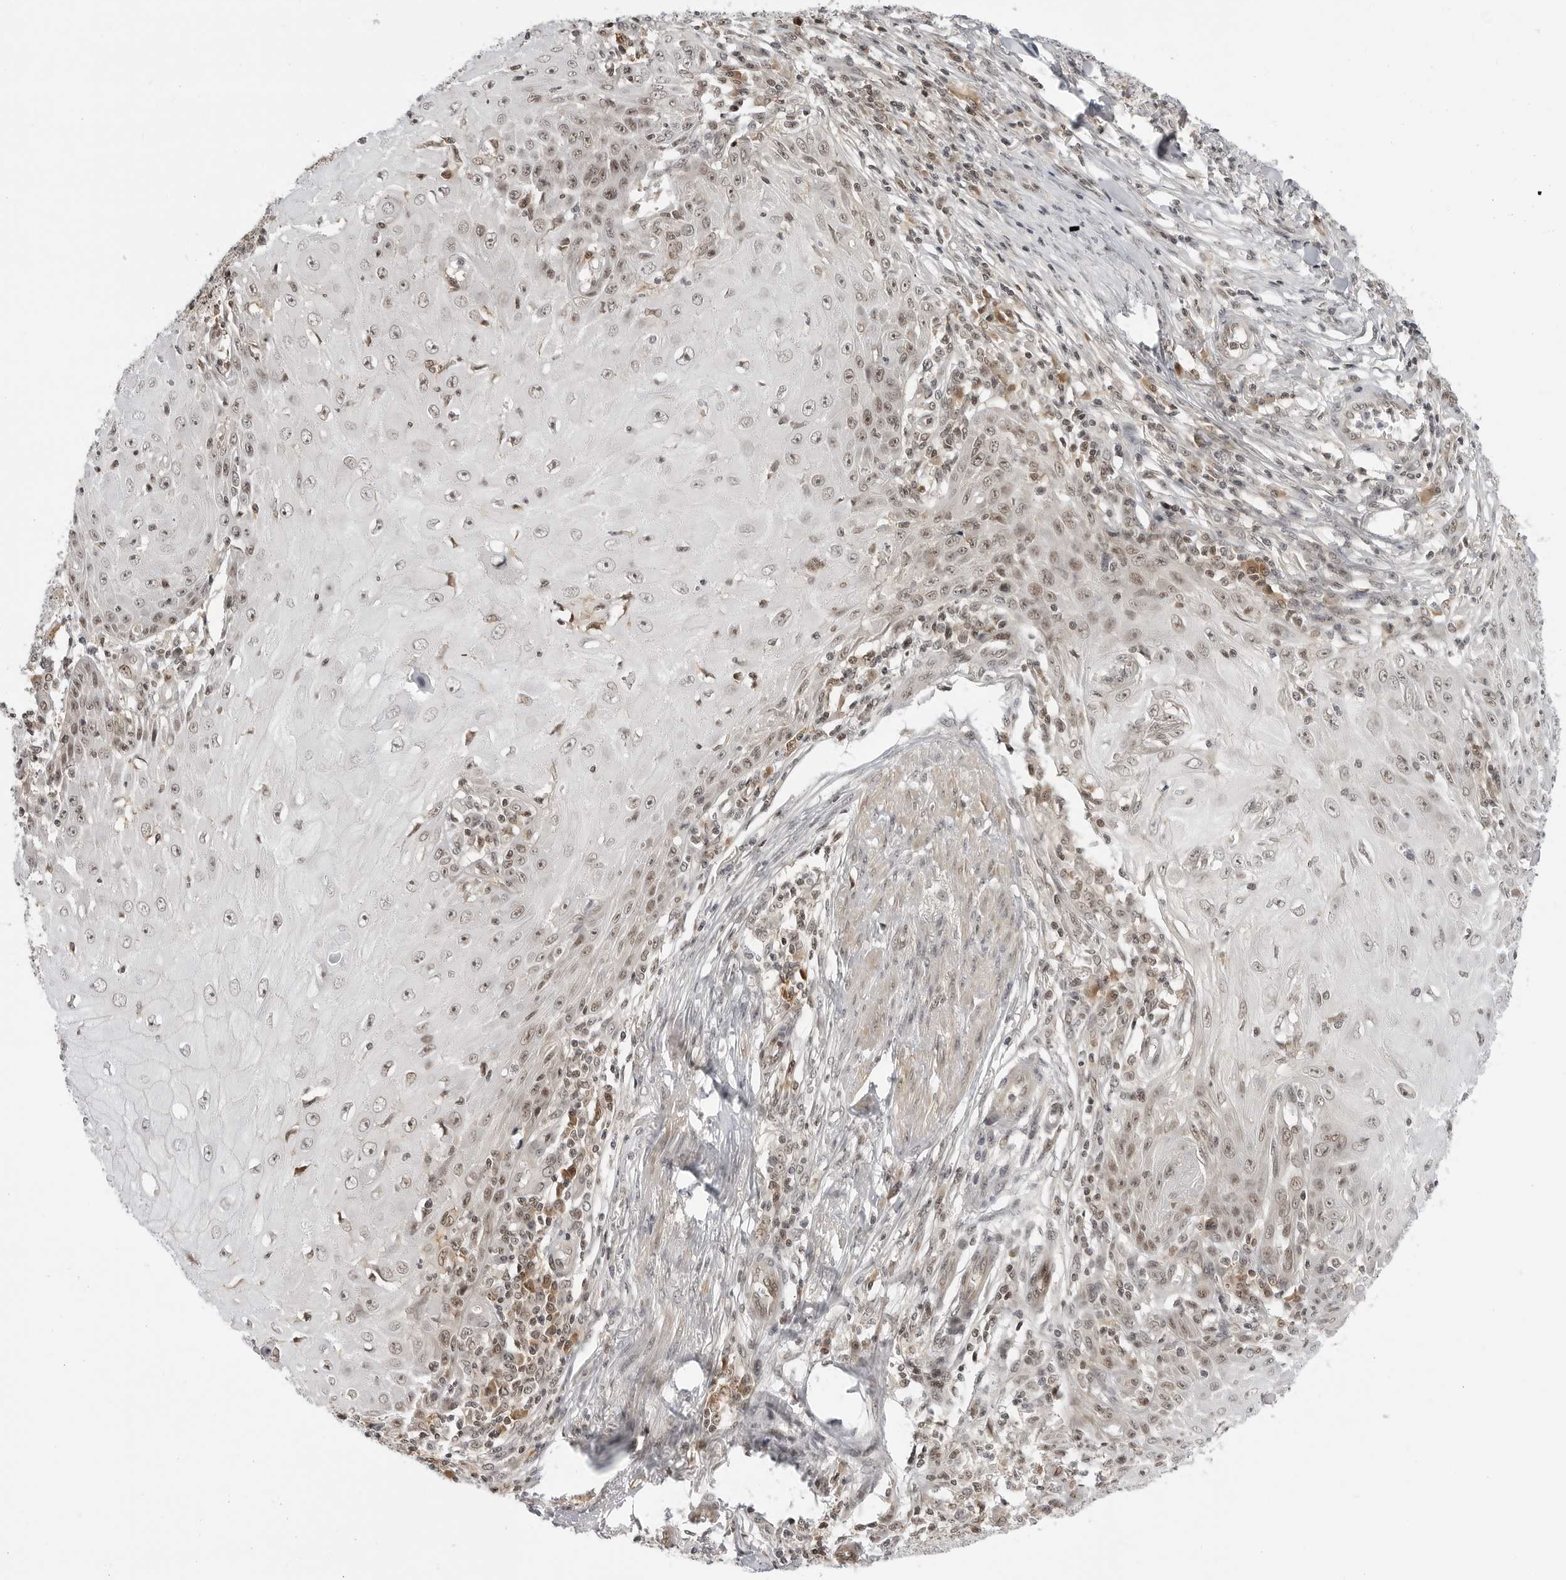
{"staining": {"intensity": "weak", "quantity": ">75%", "location": "nuclear"}, "tissue": "skin cancer", "cell_type": "Tumor cells", "image_type": "cancer", "snomed": [{"axis": "morphology", "description": "Squamous cell carcinoma, NOS"}, {"axis": "topography", "description": "Skin"}], "caption": "Protein expression analysis of human skin cancer (squamous cell carcinoma) reveals weak nuclear staining in approximately >75% of tumor cells. Immunohistochemistry (ihc) stains the protein of interest in brown and the nuclei are stained blue.", "gene": "C8orf33", "patient": {"sex": "female", "age": 73}}